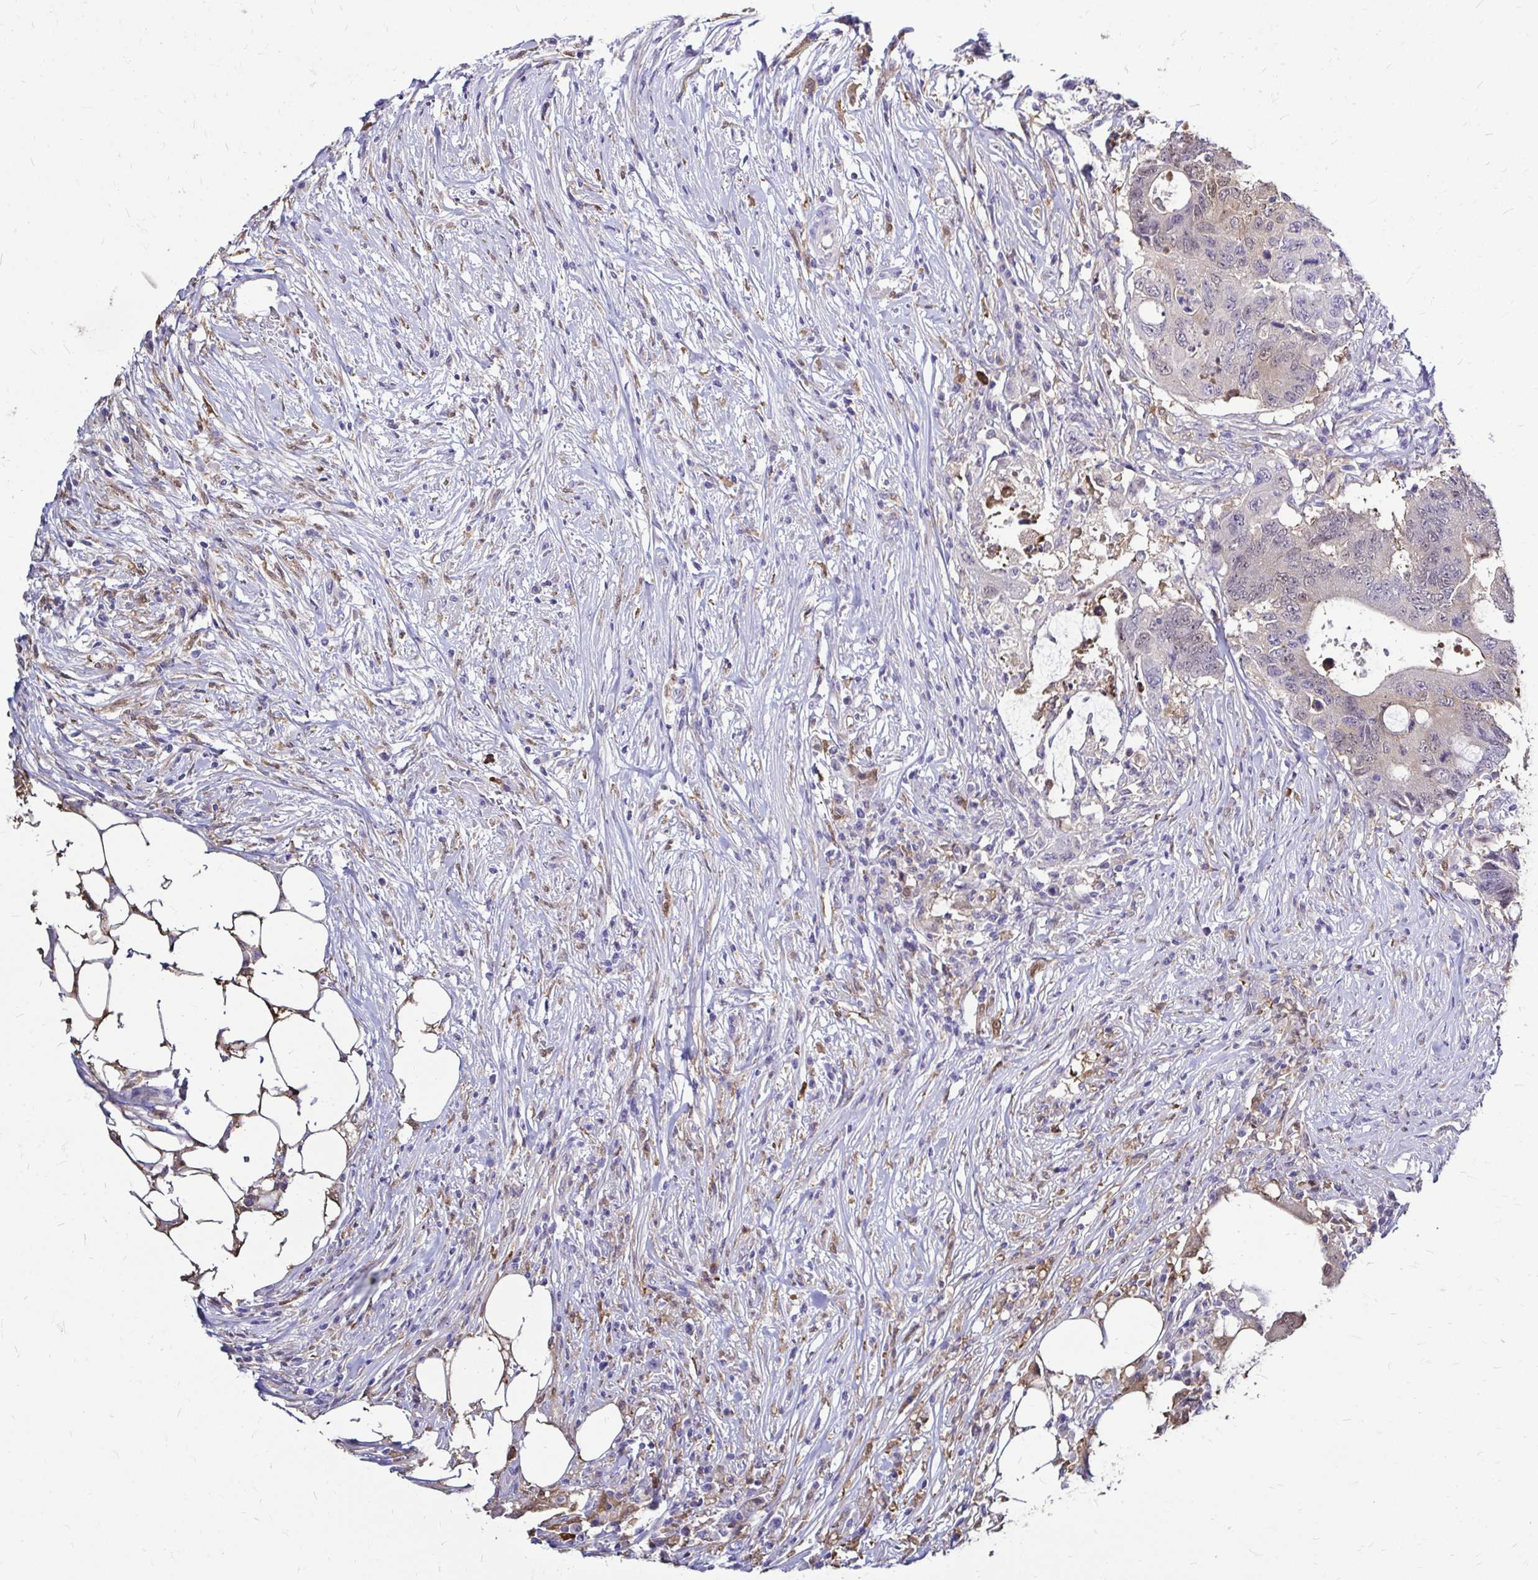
{"staining": {"intensity": "weak", "quantity": "25%-75%", "location": "cytoplasmic/membranous,nuclear"}, "tissue": "colorectal cancer", "cell_type": "Tumor cells", "image_type": "cancer", "snomed": [{"axis": "morphology", "description": "Adenocarcinoma, NOS"}, {"axis": "topography", "description": "Colon"}], "caption": "Colorectal cancer (adenocarcinoma) stained with immunohistochemistry displays weak cytoplasmic/membranous and nuclear staining in about 25%-75% of tumor cells. The protein is shown in brown color, while the nuclei are stained blue.", "gene": "IDH1", "patient": {"sex": "male", "age": 71}}